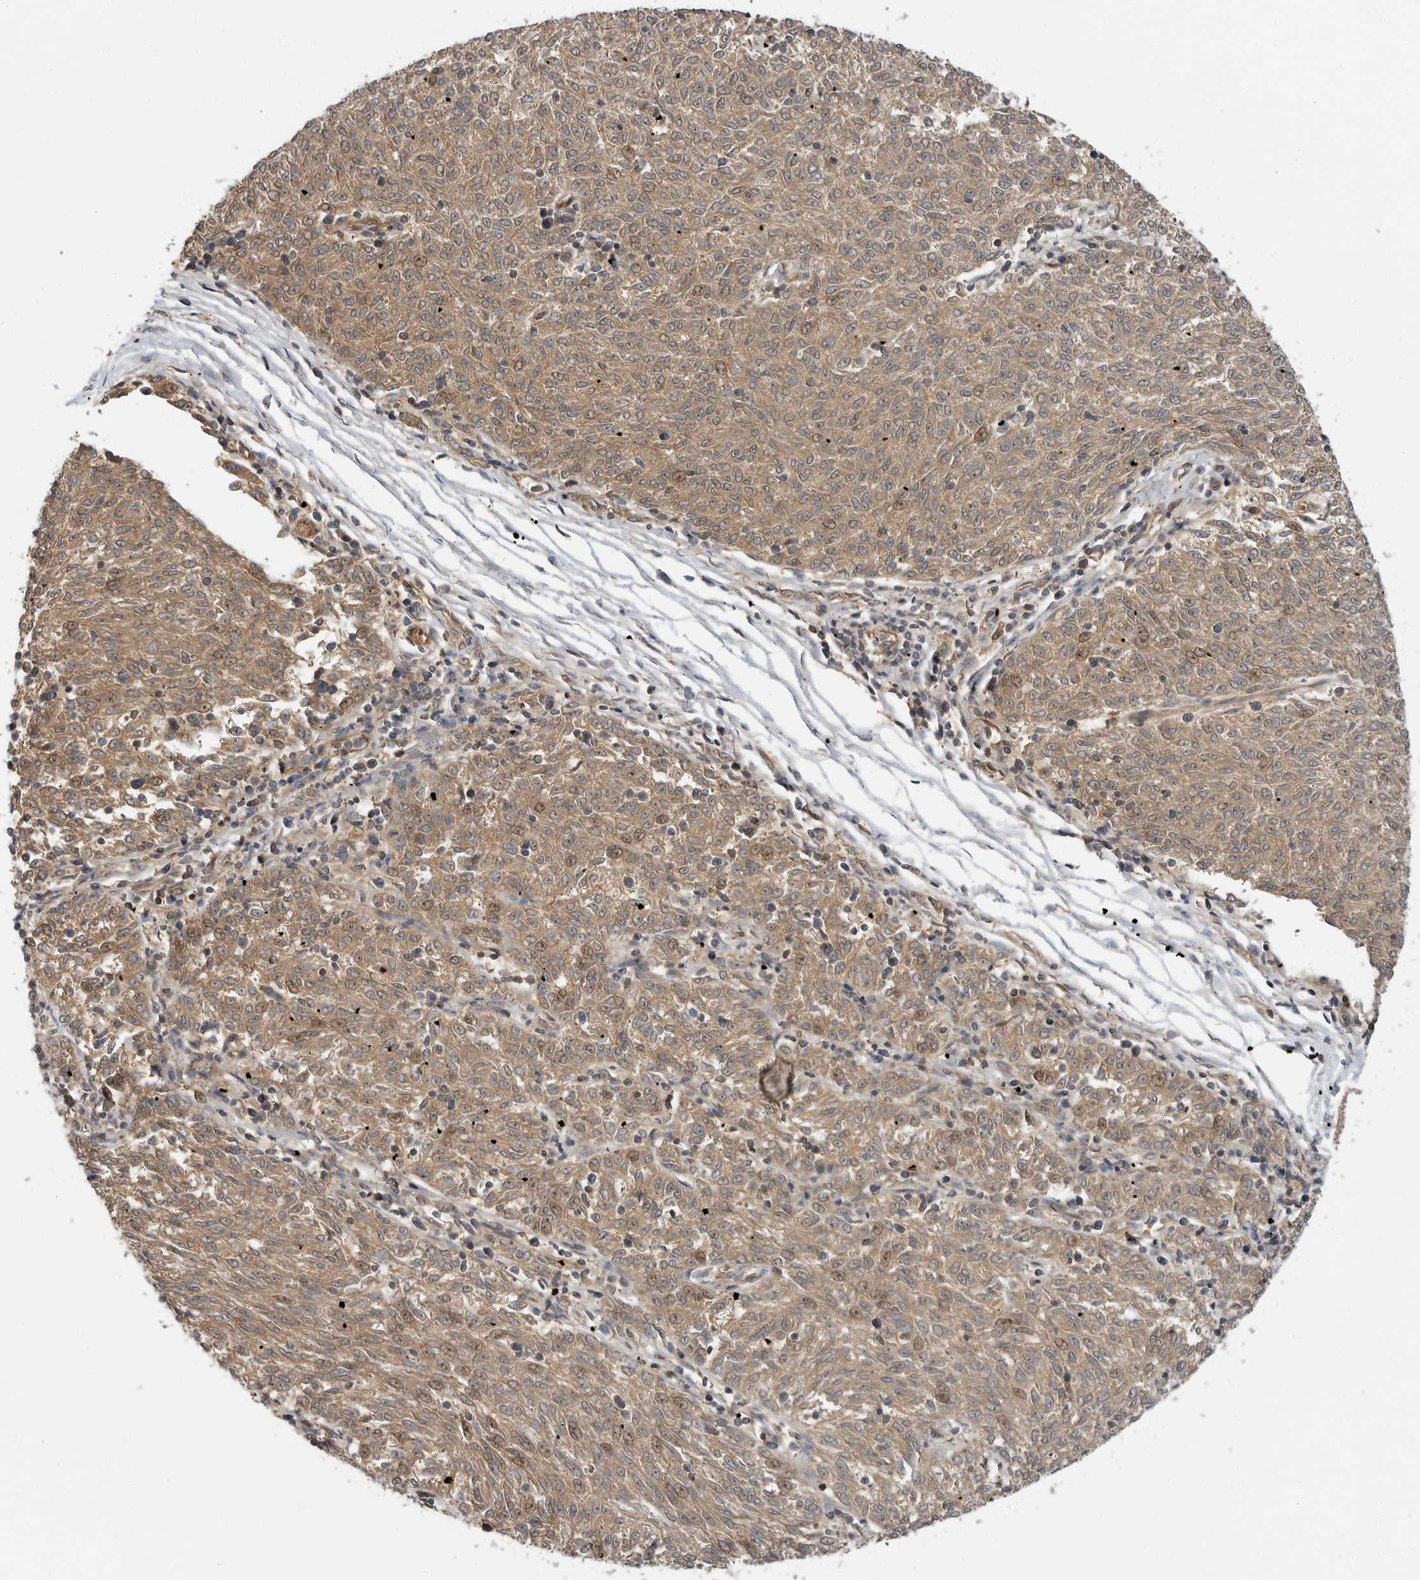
{"staining": {"intensity": "moderate", "quantity": ">75%", "location": "cytoplasmic/membranous,nuclear"}, "tissue": "melanoma", "cell_type": "Tumor cells", "image_type": "cancer", "snomed": [{"axis": "morphology", "description": "Malignant melanoma, NOS"}, {"axis": "topography", "description": "Skin"}], "caption": "This is a histology image of immunohistochemistry (IHC) staining of melanoma, which shows moderate positivity in the cytoplasmic/membranous and nuclear of tumor cells.", "gene": "STRAP", "patient": {"sex": "female", "age": 72}}